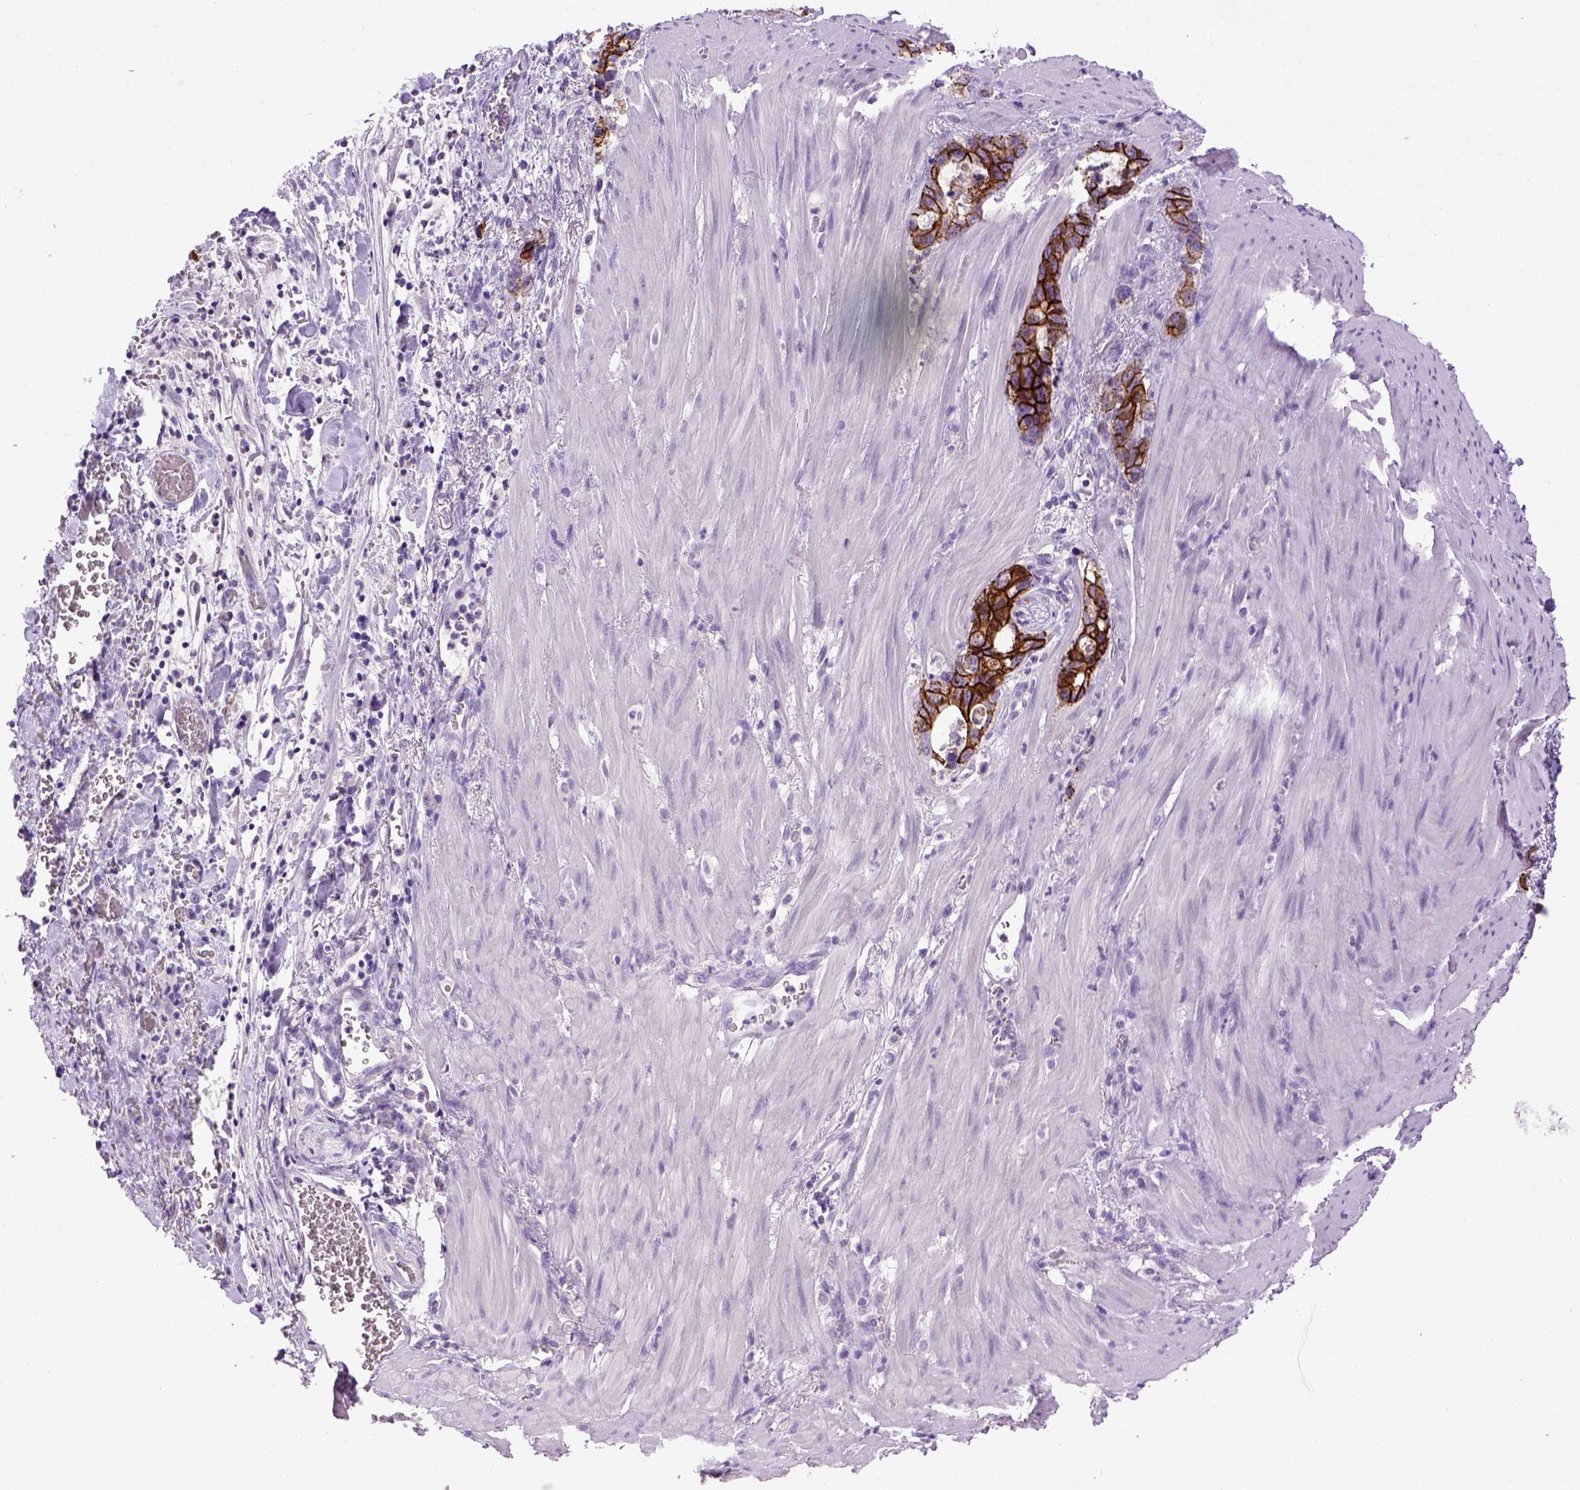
{"staining": {"intensity": "strong", "quantity": ">75%", "location": "cytoplasmic/membranous"}, "tissue": "stomach cancer", "cell_type": "Tumor cells", "image_type": "cancer", "snomed": [{"axis": "morphology", "description": "Normal tissue, NOS"}, {"axis": "morphology", "description": "Adenocarcinoma, NOS"}, {"axis": "topography", "description": "Esophagus"}, {"axis": "topography", "description": "Stomach, upper"}], "caption": "Stomach cancer (adenocarcinoma) stained with a brown dye displays strong cytoplasmic/membranous positive expression in approximately >75% of tumor cells.", "gene": "CDH1", "patient": {"sex": "male", "age": 74}}